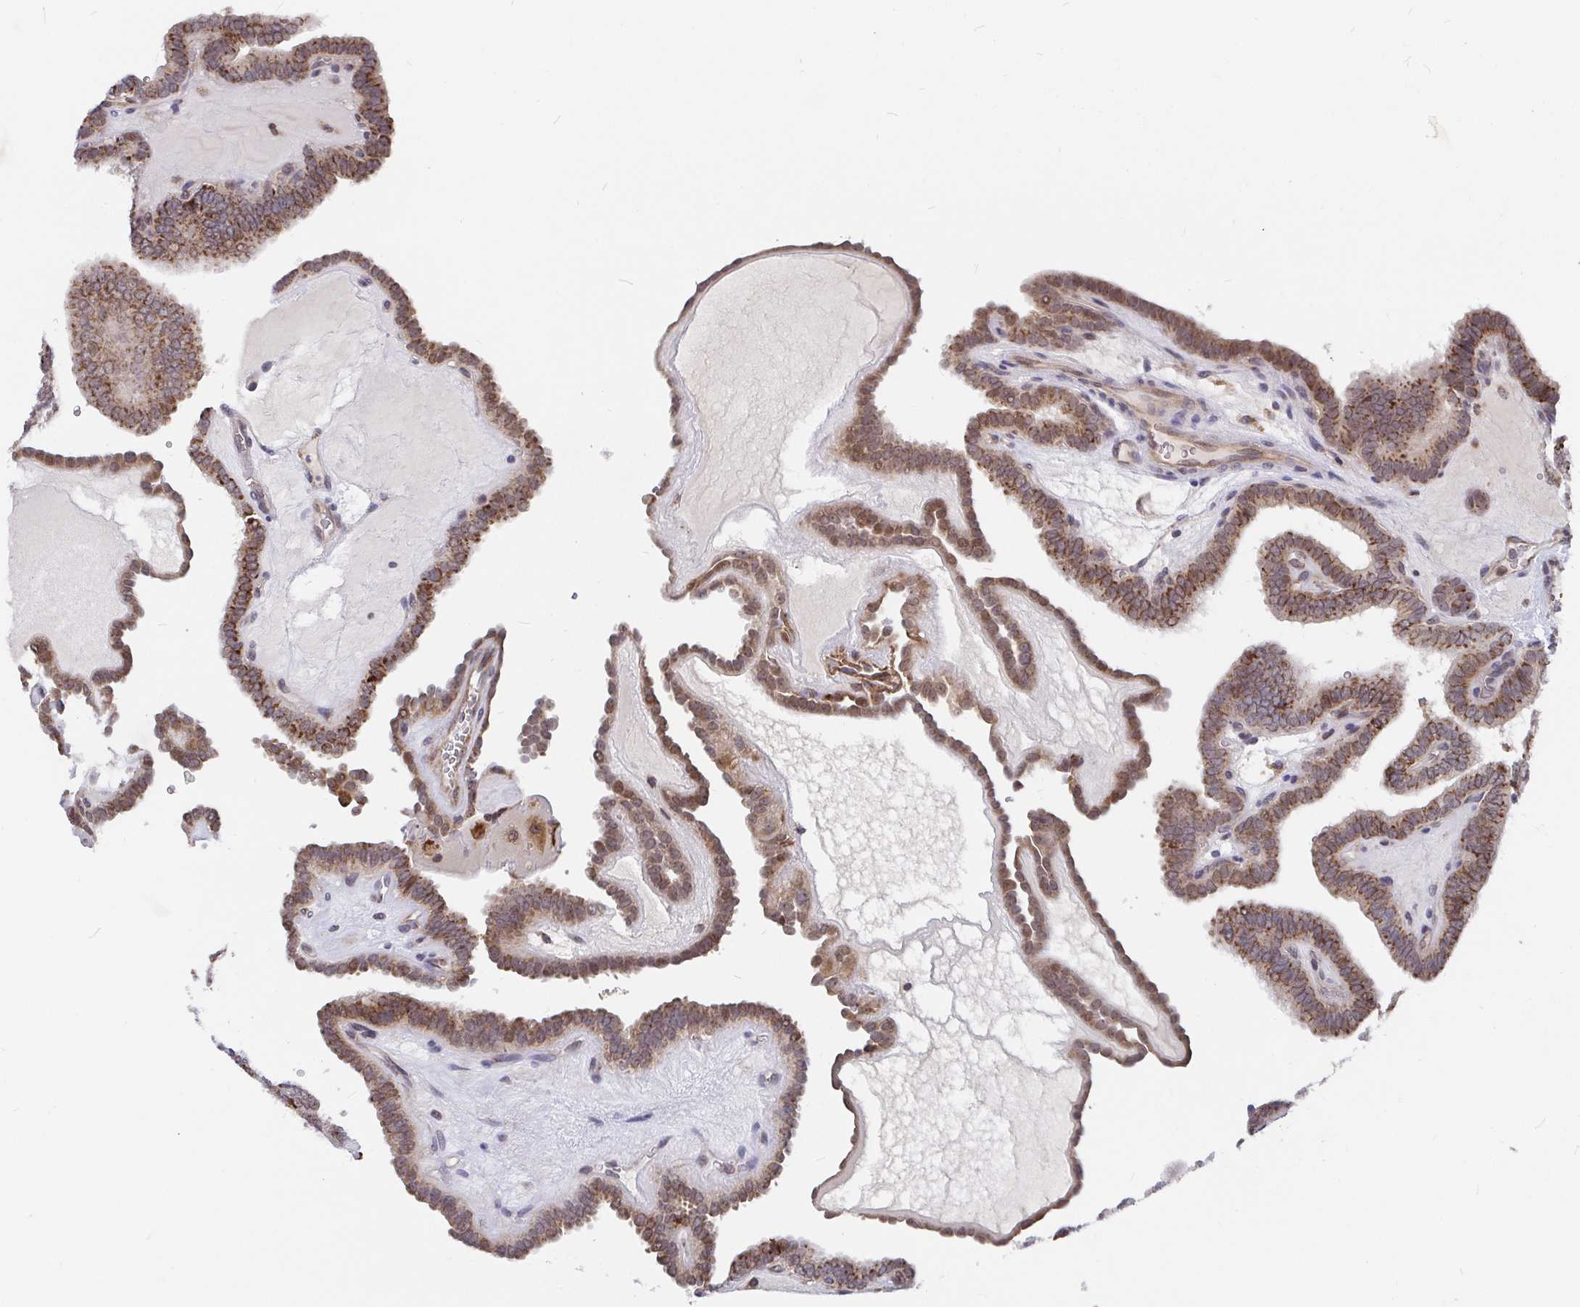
{"staining": {"intensity": "moderate", "quantity": ">75%", "location": "cytoplasmic/membranous"}, "tissue": "thyroid cancer", "cell_type": "Tumor cells", "image_type": "cancer", "snomed": [{"axis": "morphology", "description": "Papillary adenocarcinoma, NOS"}, {"axis": "topography", "description": "Thyroid gland"}], "caption": "Moderate cytoplasmic/membranous expression for a protein is present in approximately >75% of tumor cells of thyroid cancer (papillary adenocarcinoma) using immunohistochemistry (IHC).", "gene": "PDF", "patient": {"sex": "female", "age": 21}}